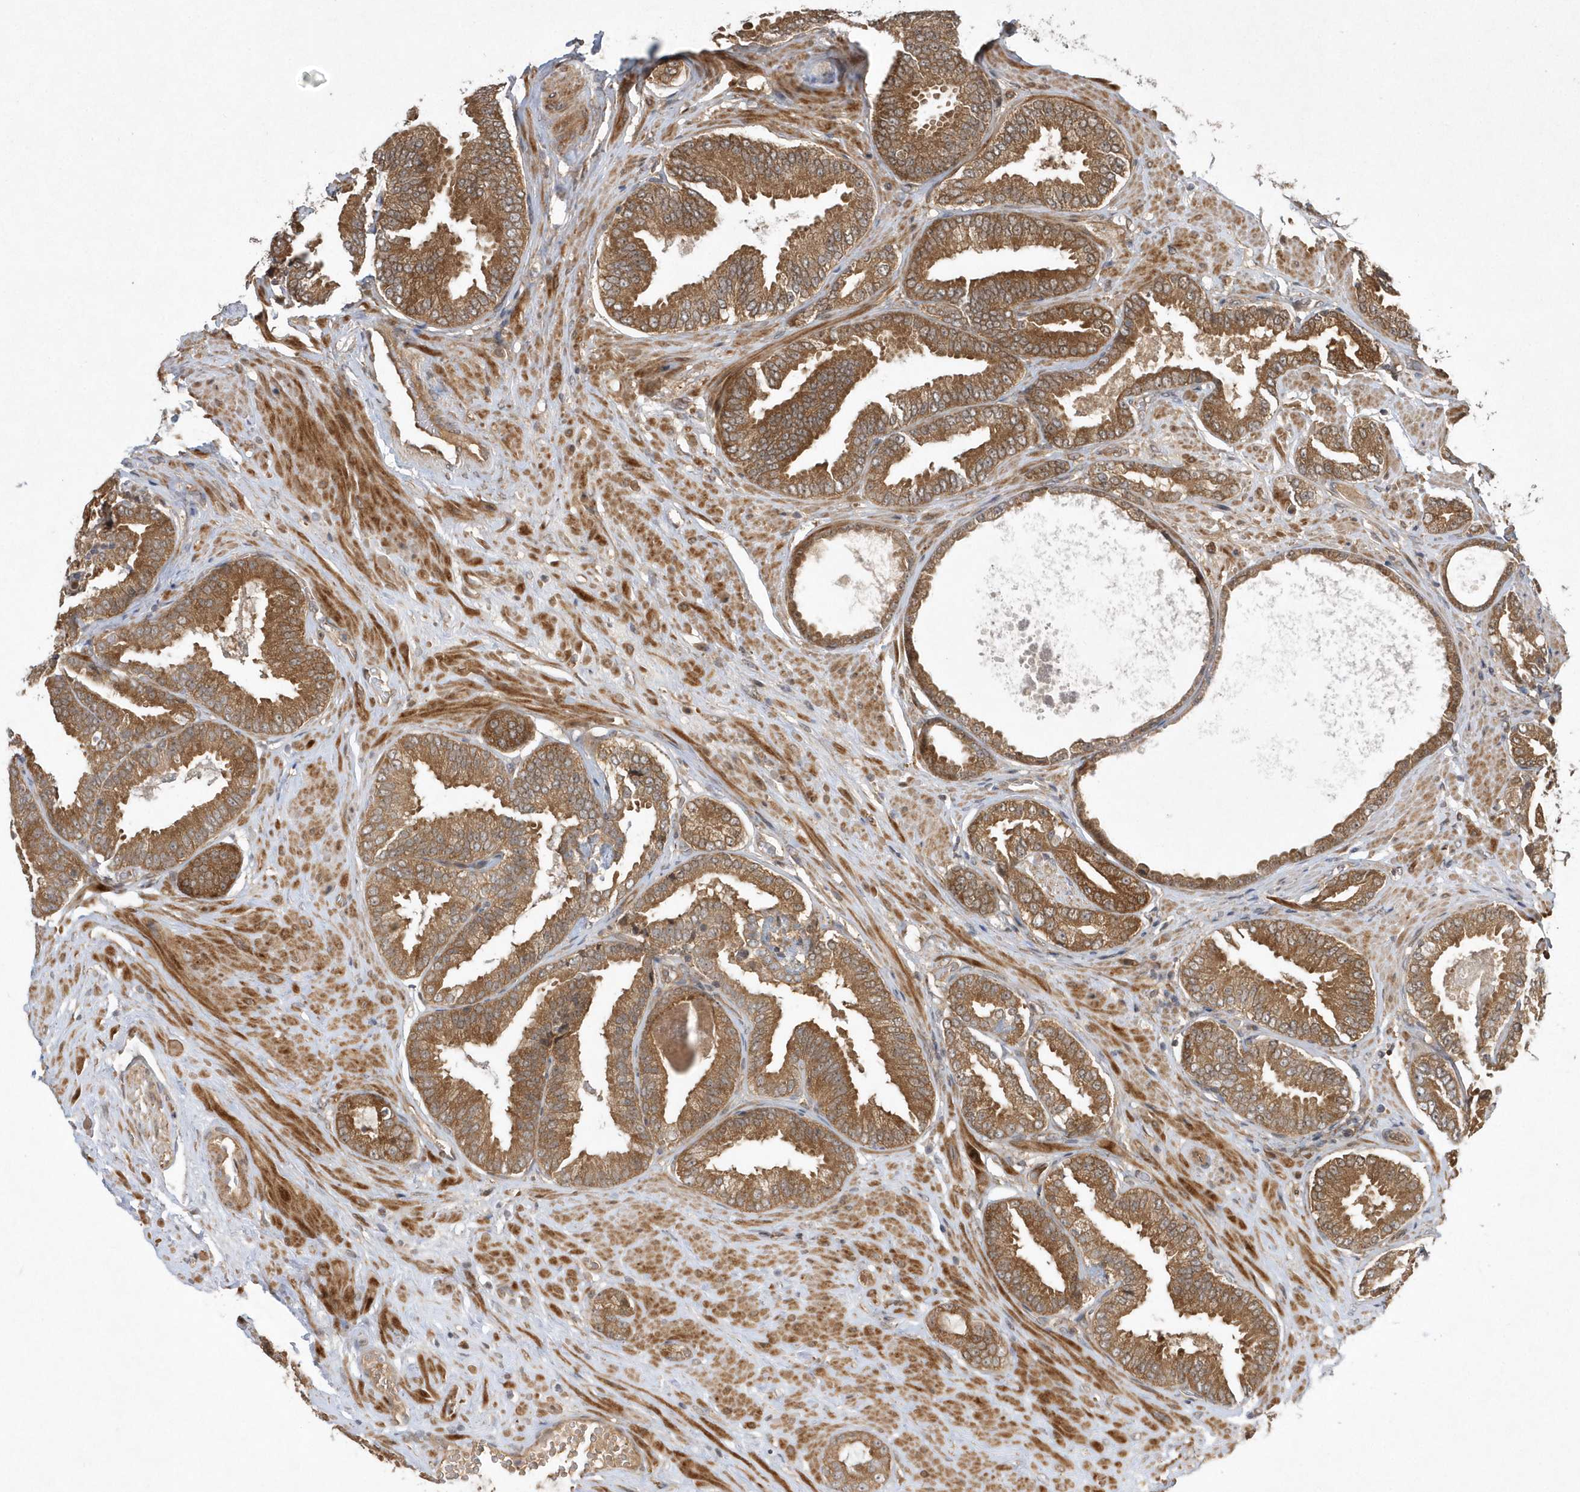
{"staining": {"intensity": "strong", "quantity": ">75%", "location": "cytoplasmic/membranous"}, "tissue": "prostate cancer", "cell_type": "Tumor cells", "image_type": "cancer", "snomed": [{"axis": "morphology", "description": "Normal tissue, NOS"}, {"axis": "morphology", "description": "Adenocarcinoma, Low grade"}, {"axis": "topography", "description": "Prostate"}, {"axis": "topography", "description": "Peripheral nerve tissue"}], "caption": "Immunohistochemical staining of low-grade adenocarcinoma (prostate) exhibits strong cytoplasmic/membranous protein staining in approximately >75% of tumor cells.", "gene": "GFM2", "patient": {"sex": "male", "age": 71}}